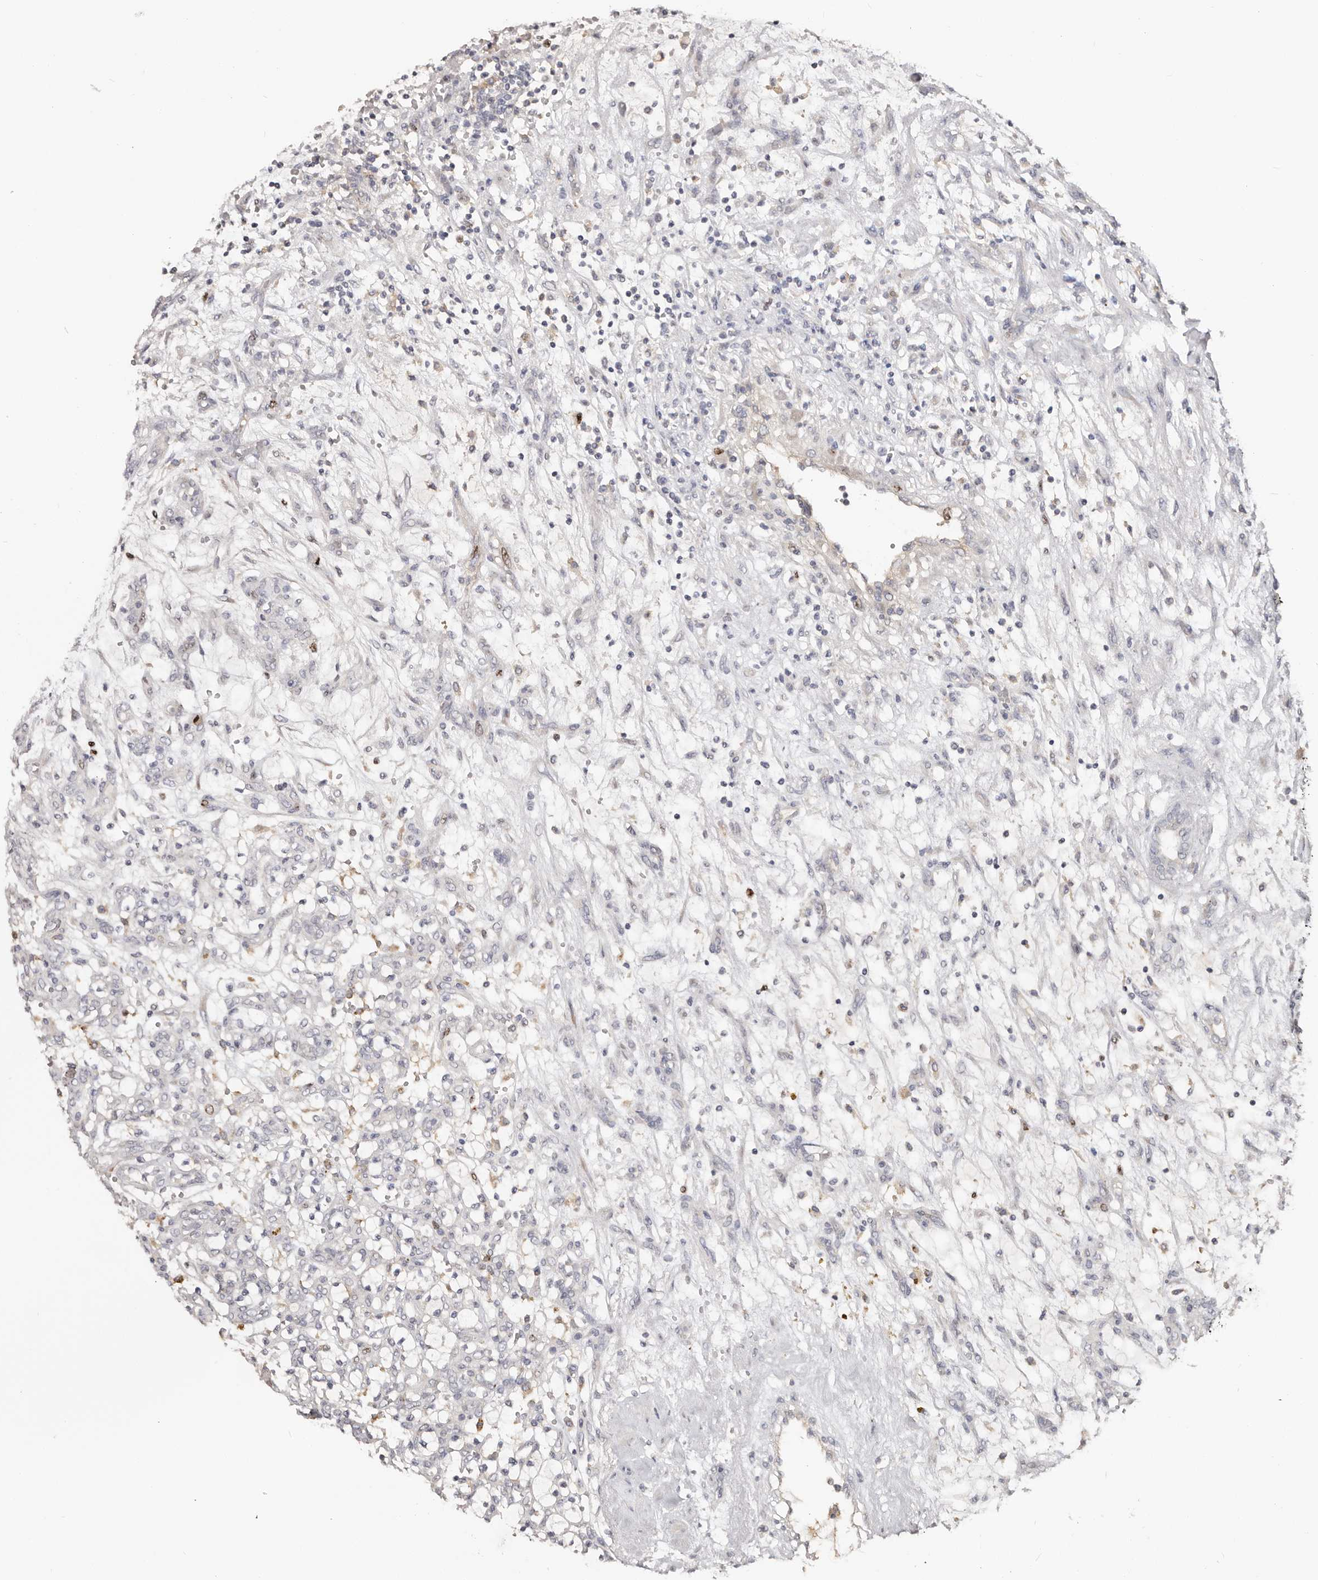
{"staining": {"intensity": "negative", "quantity": "none", "location": "none"}, "tissue": "renal cancer", "cell_type": "Tumor cells", "image_type": "cancer", "snomed": [{"axis": "morphology", "description": "Adenocarcinoma, NOS"}, {"axis": "topography", "description": "Kidney"}], "caption": "The IHC micrograph has no significant positivity in tumor cells of renal cancer tissue. (IHC, brightfield microscopy, high magnification).", "gene": "CCDC190", "patient": {"sex": "female", "age": 57}}